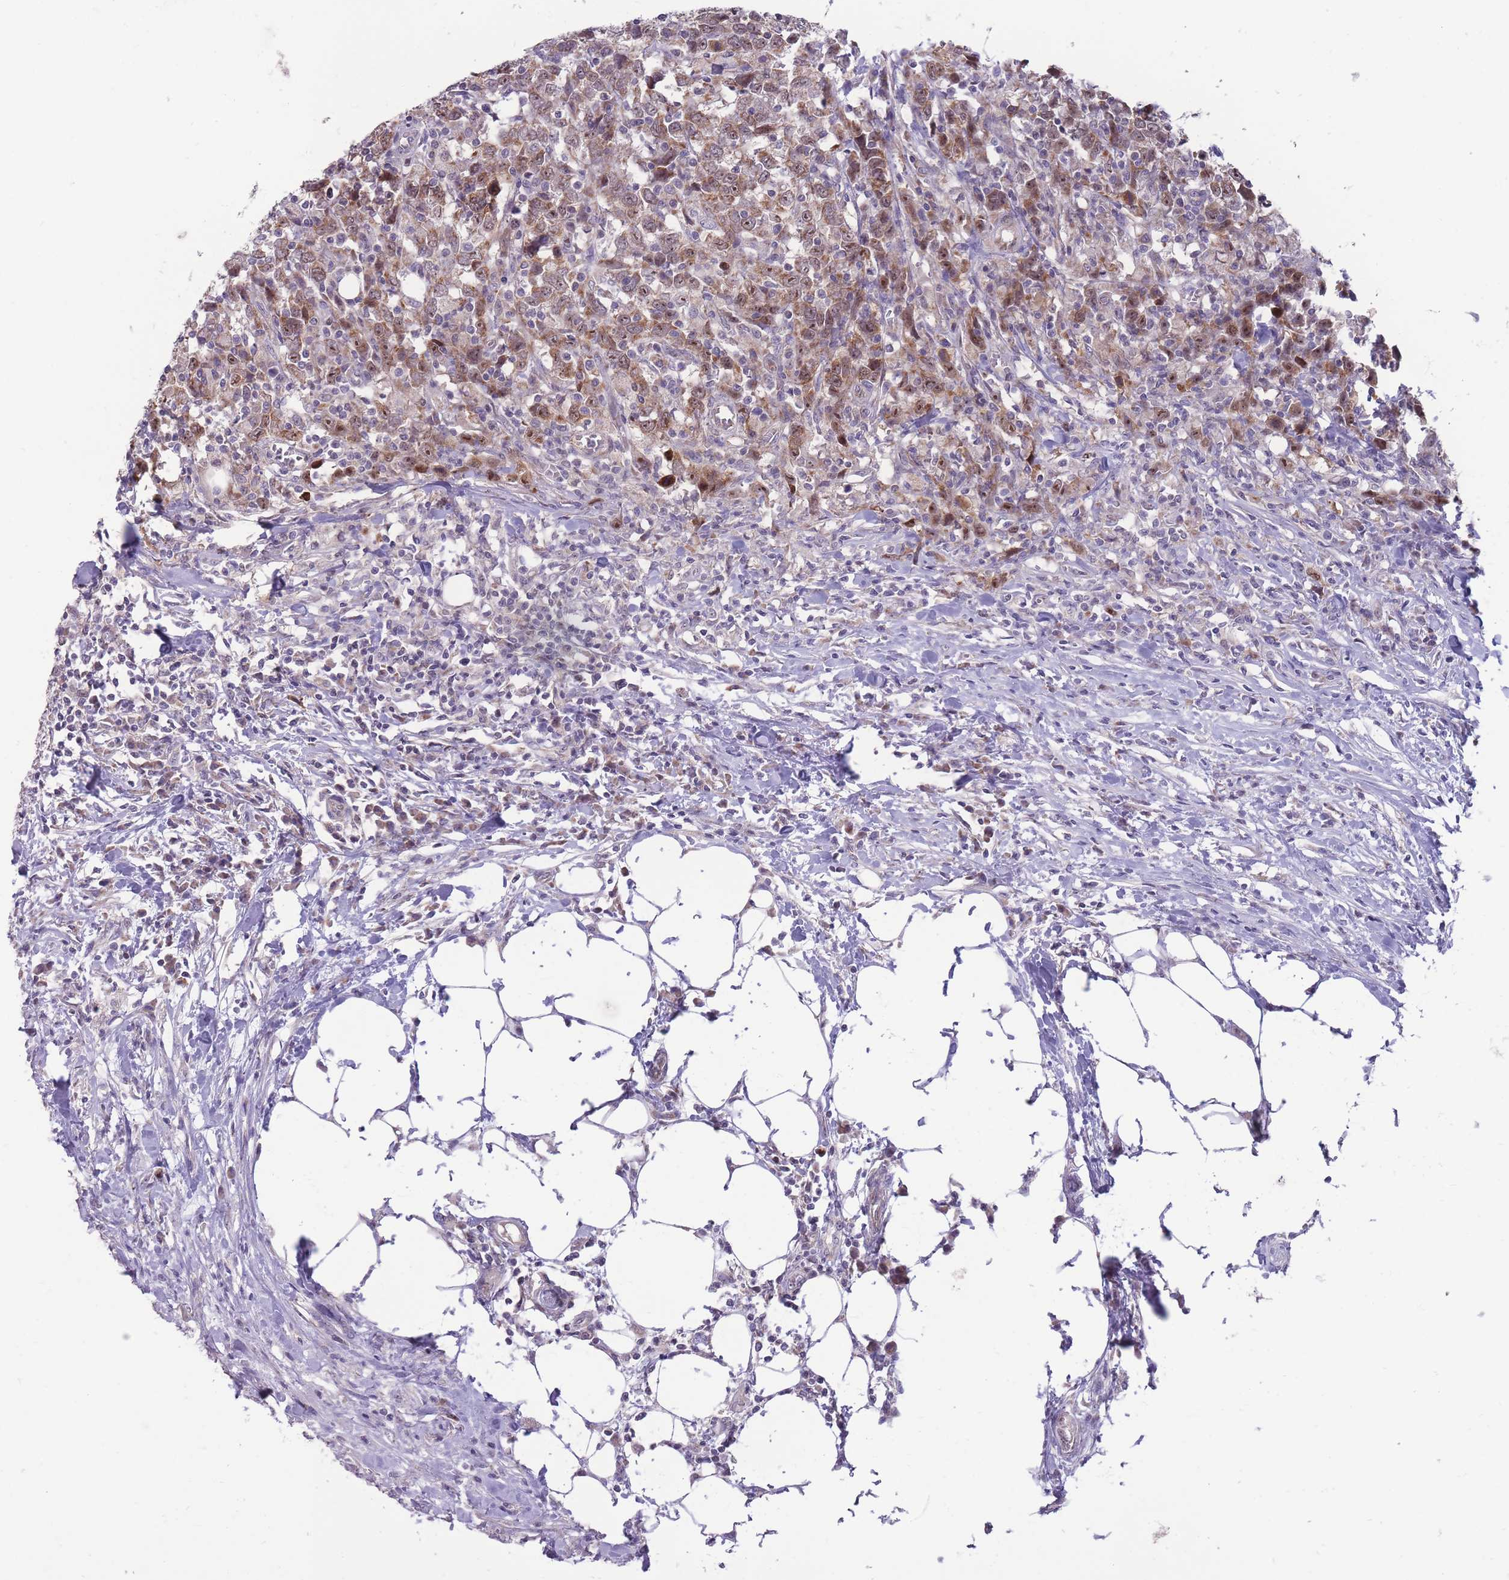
{"staining": {"intensity": "strong", "quantity": "25%-75%", "location": "cytoplasmic/membranous,nuclear"}, "tissue": "urothelial cancer", "cell_type": "Tumor cells", "image_type": "cancer", "snomed": [{"axis": "morphology", "description": "Urothelial carcinoma, High grade"}, {"axis": "topography", "description": "Urinary bladder"}], "caption": "This micrograph shows IHC staining of human urothelial cancer, with high strong cytoplasmic/membranous and nuclear expression in about 25%-75% of tumor cells.", "gene": "MCIDAS", "patient": {"sex": "male", "age": 61}}